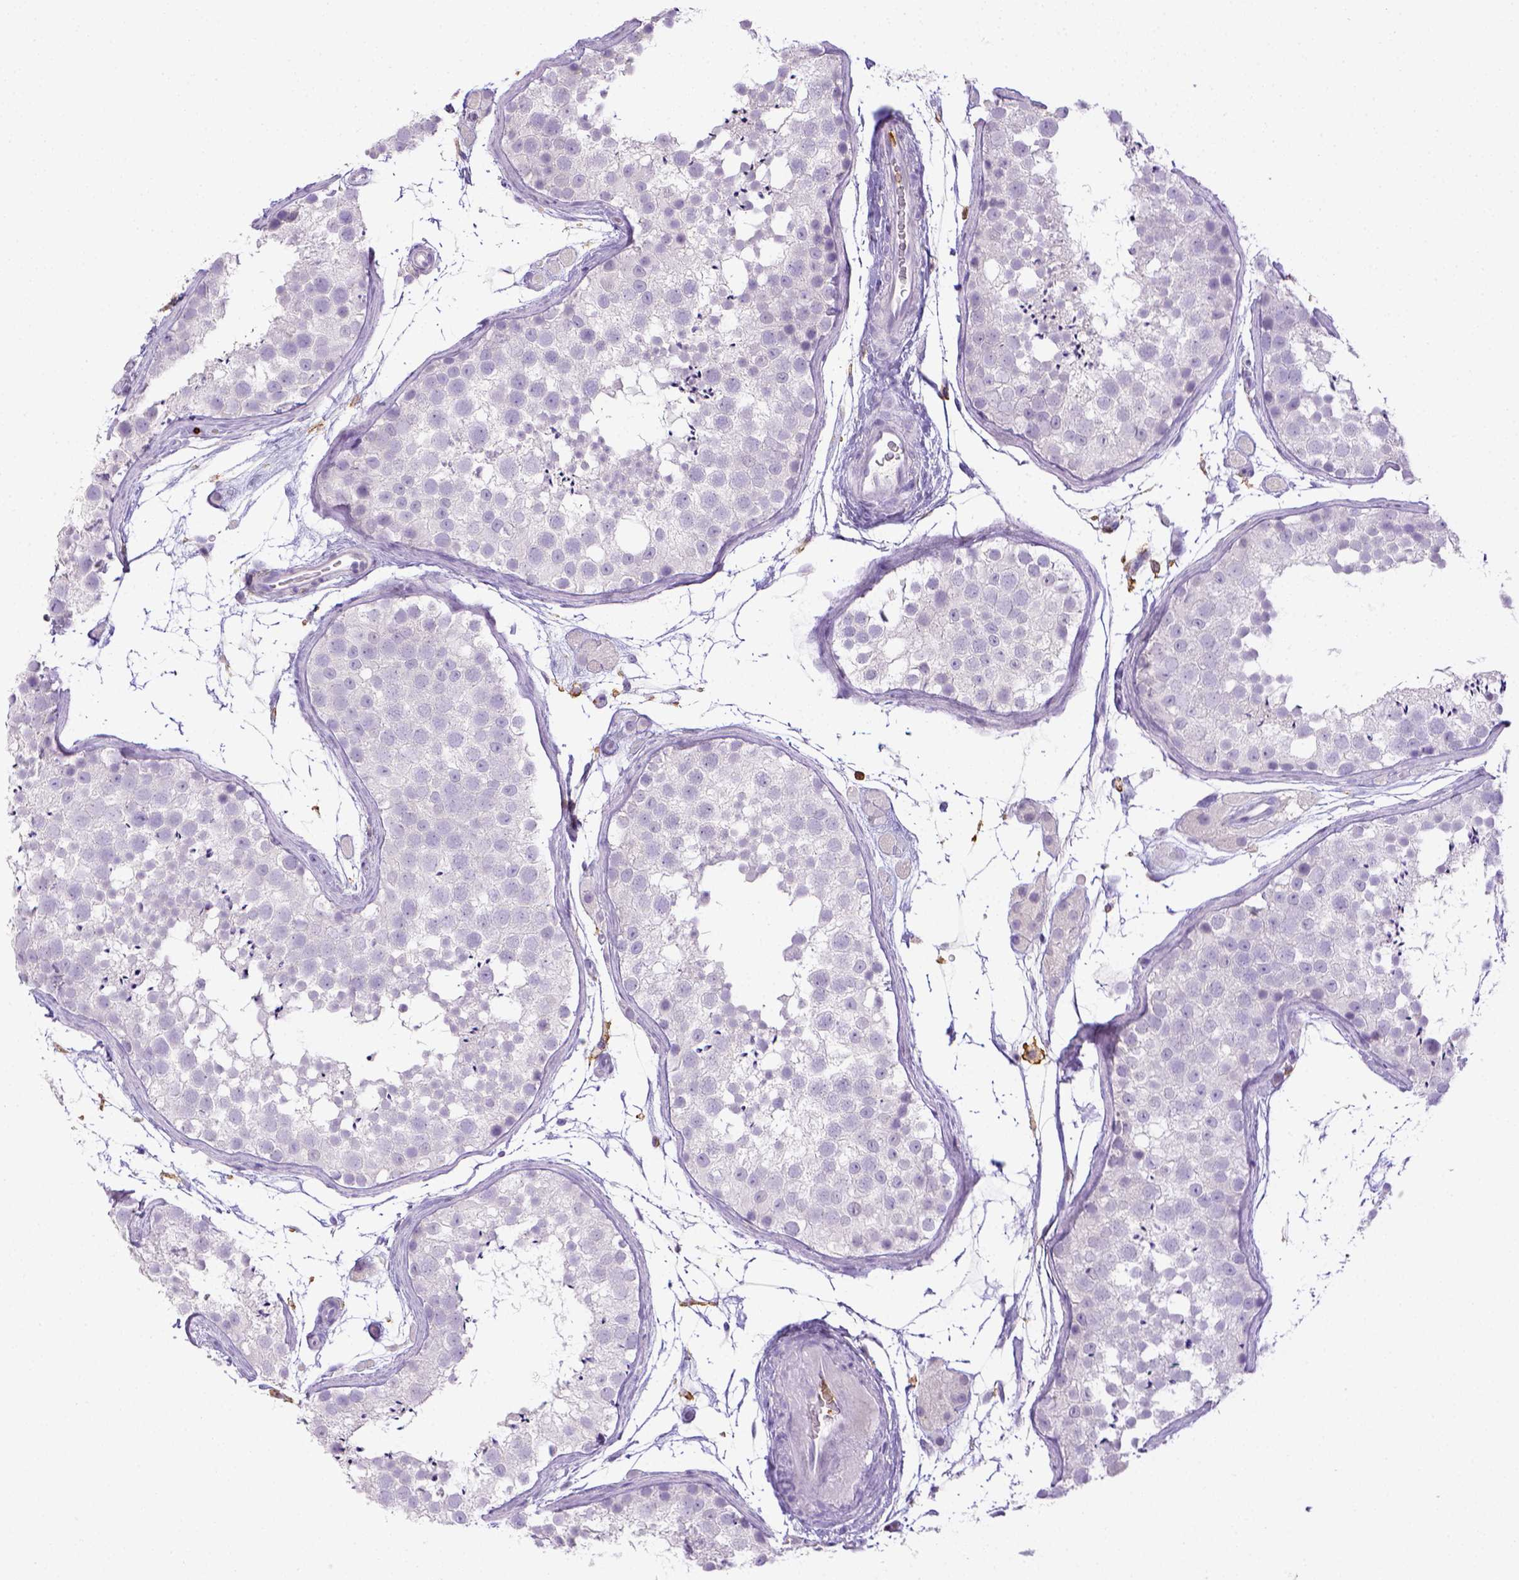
{"staining": {"intensity": "negative", "quantity": "none", "location": "none"}, "tissue": "testis", "cell_type": "Cells in seminiferous ducts", "image_type": "normal", "snomed": [{"axis": "morphology", "description": "Normal tissue, NOS"}, {"axis": "topography", "description": "Testis"}], "caption": "The image exhibits no staining of cells in seminiferous ducts in benign testis.", "gene": "ITGAM", "patient": {"sex": "male", "age": 41}}